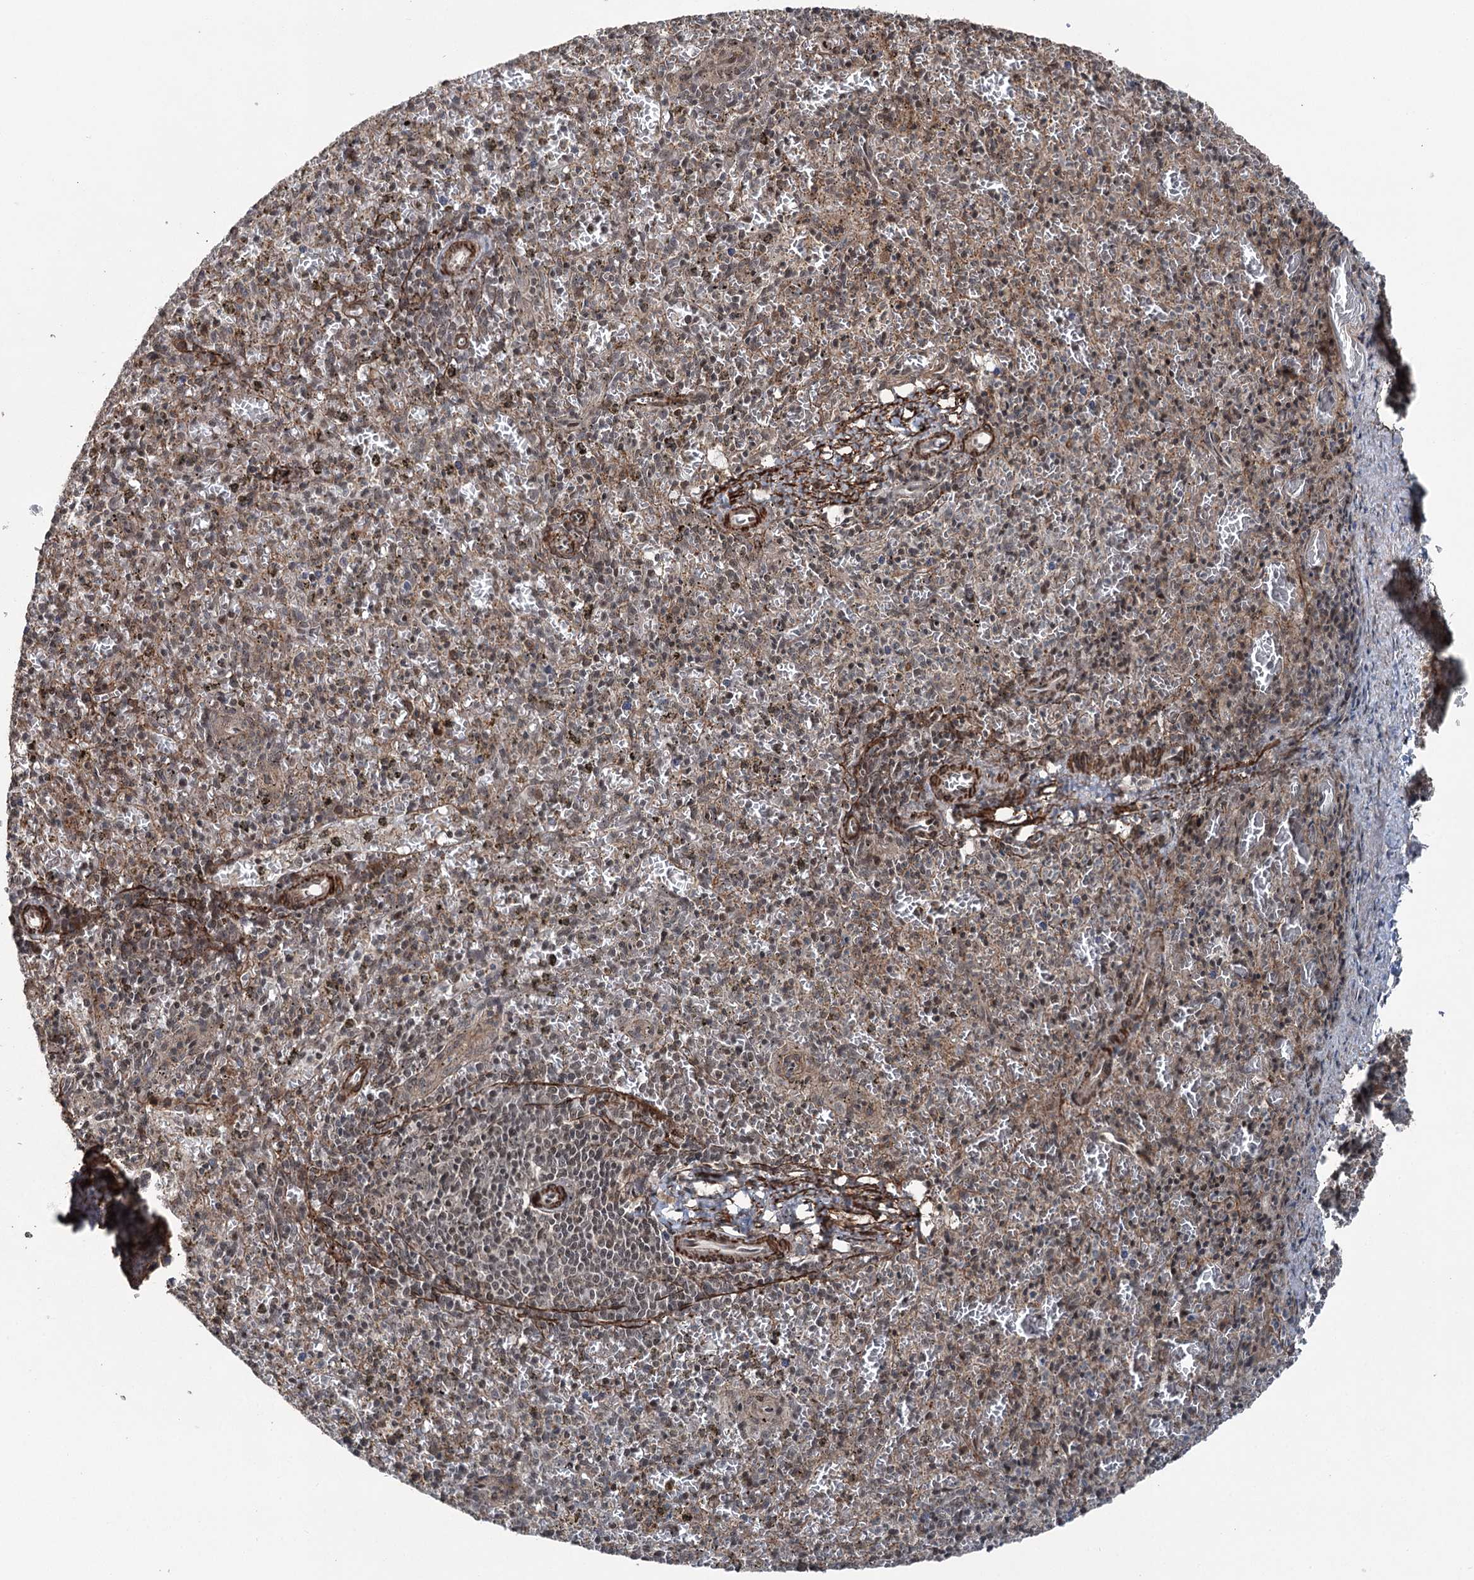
{"staining": {"intensity": "weak", "quantity": "<25%", "location": "nuclear"}, "tissue": "spleen", "cell_type": "Cells in red pulp", "image_type": "normal", "snomed": [{"axis": "morphology", "description": "Normal tissue, NOS"}, {"axis": "topography", "description": "Spleen"}], "caption": "An image of spleen stained for a protein reveals no brown staining in cells in red pulp.", "gene": "CCDC82", "patient": {"sex": "male", "age": 72}}